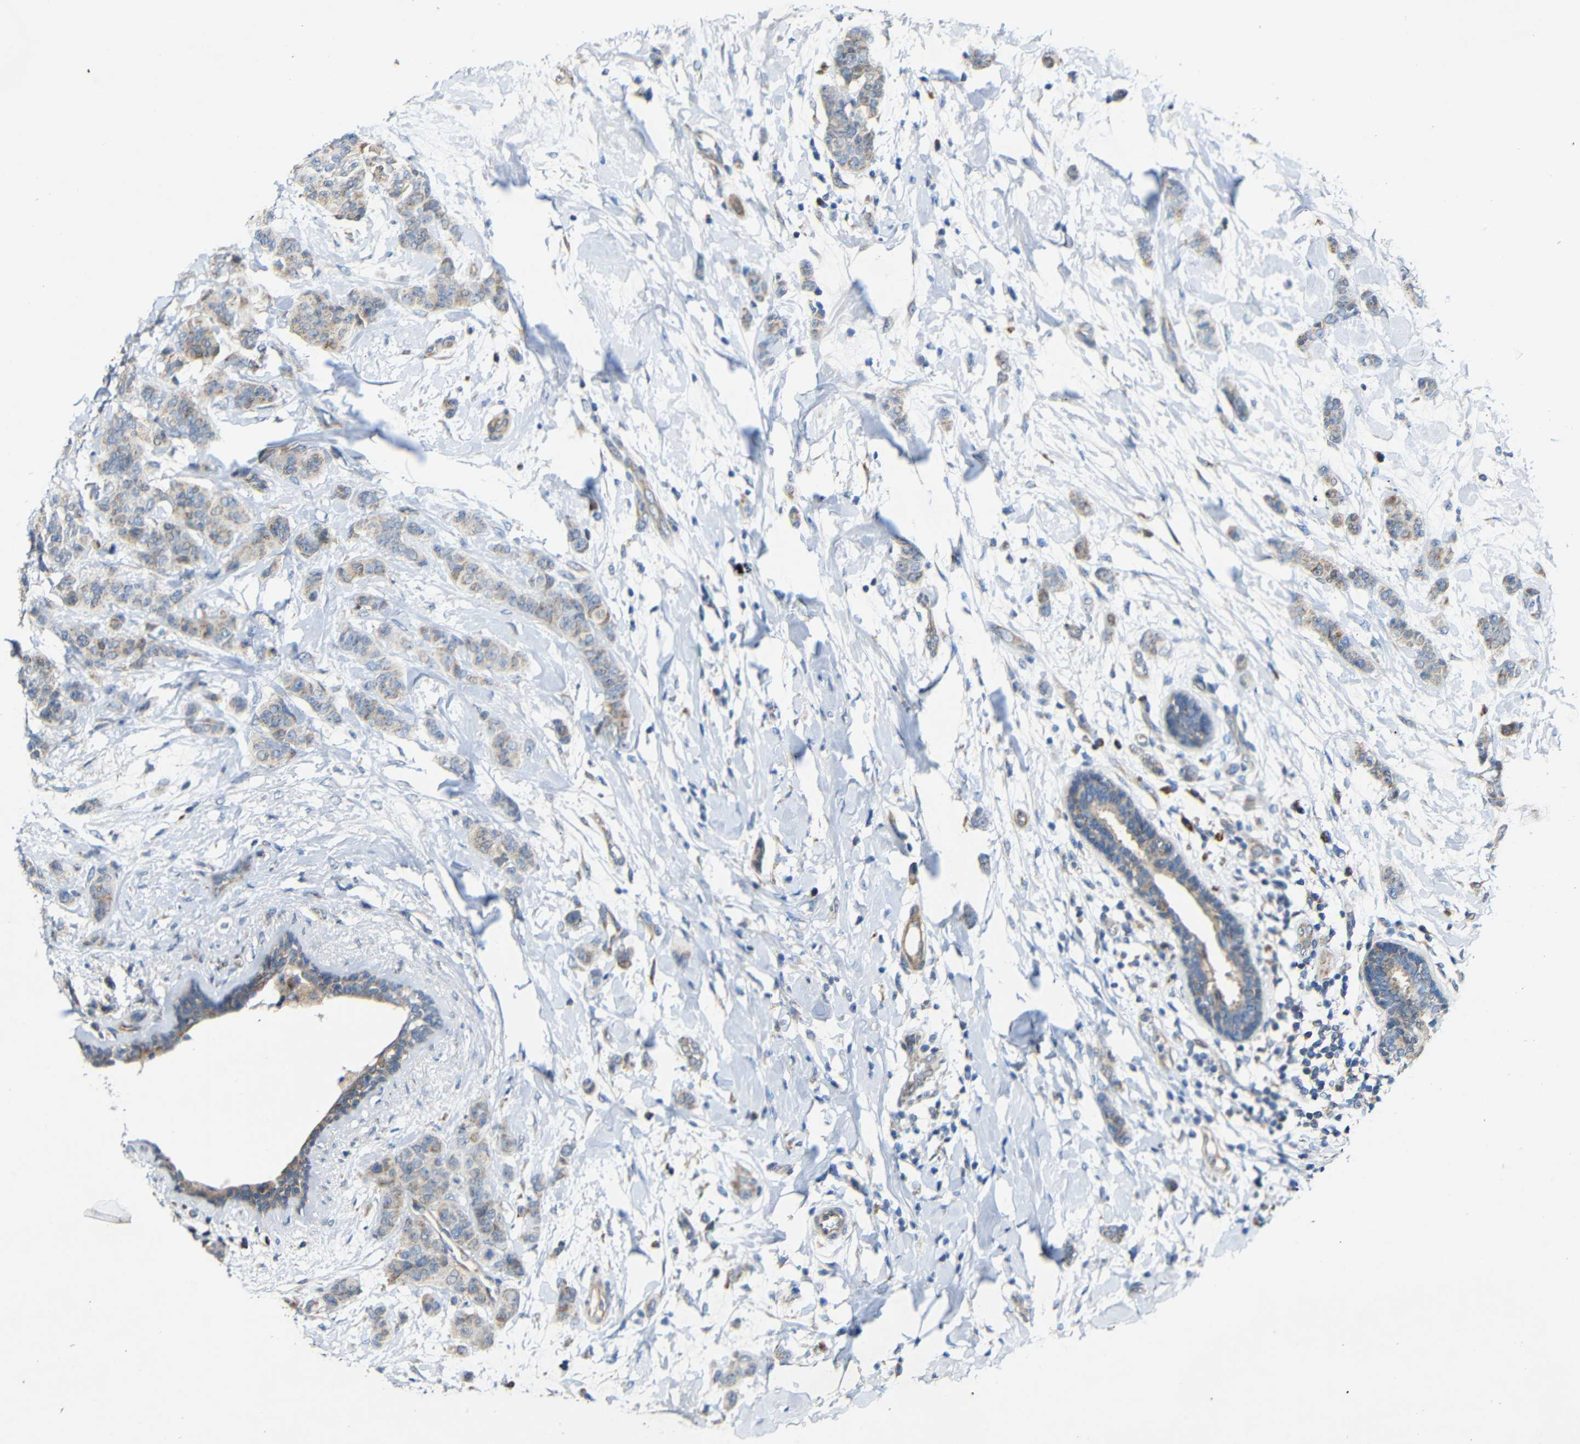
{"staining": {"intensity": "weak", "quantity": "25%-75%", "location": "cytoplasmic/membranous"}, "tissue": "breast cancer", "cell_type": "Tumor cells", "image_type": "cancer", "snomed": [{"axis": "morphology", "description": "Normal tissue, NOS"}, {"axis": "morphology", "description": "Duct carcinoma"}, {"axis": "topography", "description": "Breast"}], "caption": "Protein staining displays weak cytoplasmic/membranous expression in about 25%-75% of tumor cells in breast cancer.", "gene": "TMEM25", "patient": {"sex": "female", "age": 40}}